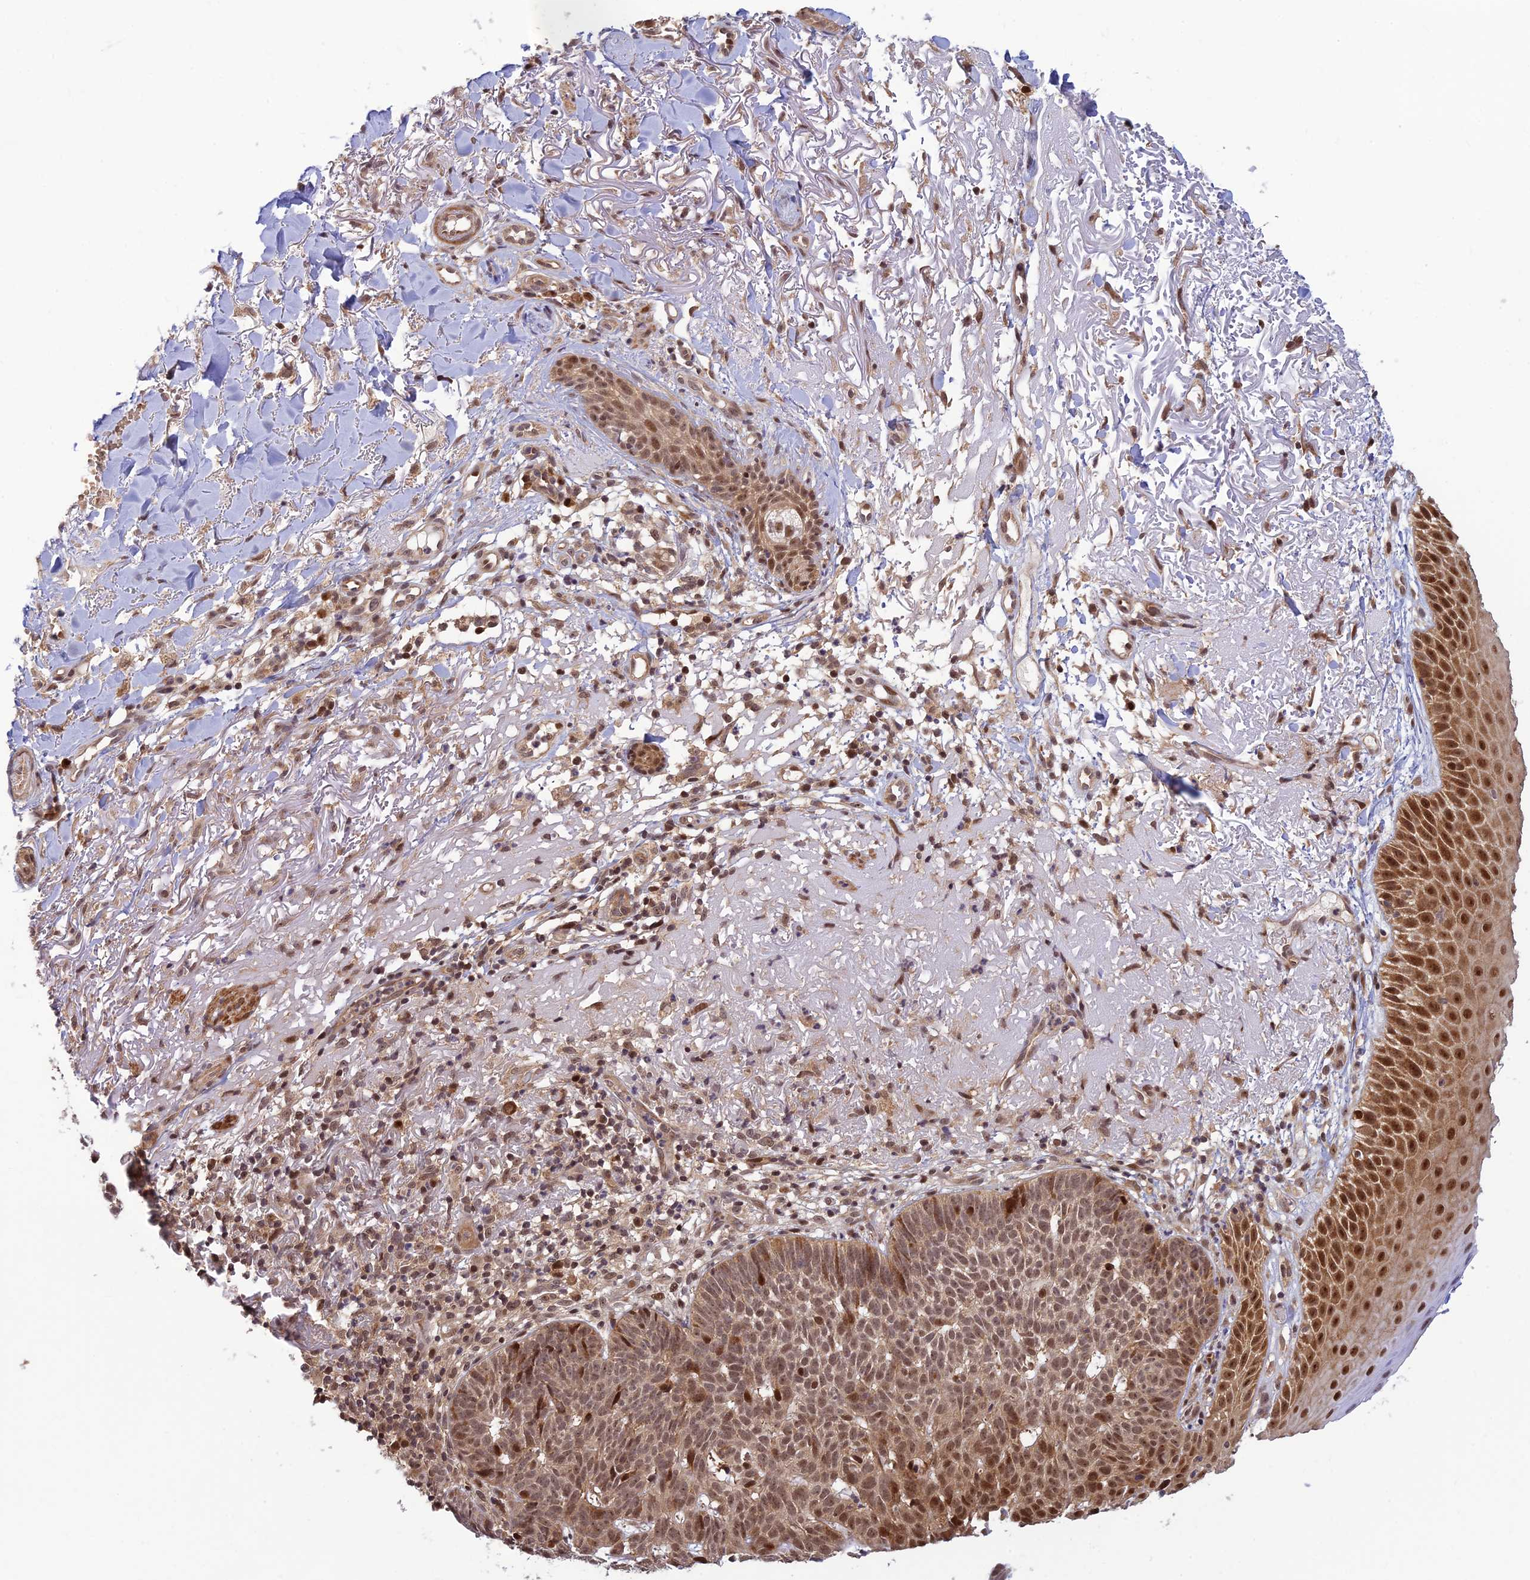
{"staining": {"intensity": "moderate", "quantity": ">75%", "location": "nuclear"}, "tissue": "skin cancer", "cell_type": "Tumor cells", "image_type": "cancer", "snomed": [{"axis": "morphology", "description": "Basal cell carcinoma"}, {"axis": "topography", "description": "Skin"}], "caption": "A medium amount of moderate nuclear positivity is present in about >75% of tumor cells in skin basal cell carcinoma tissue.", "gene": "ASPDH", "patient": {"sex": "female", "age": 78}}